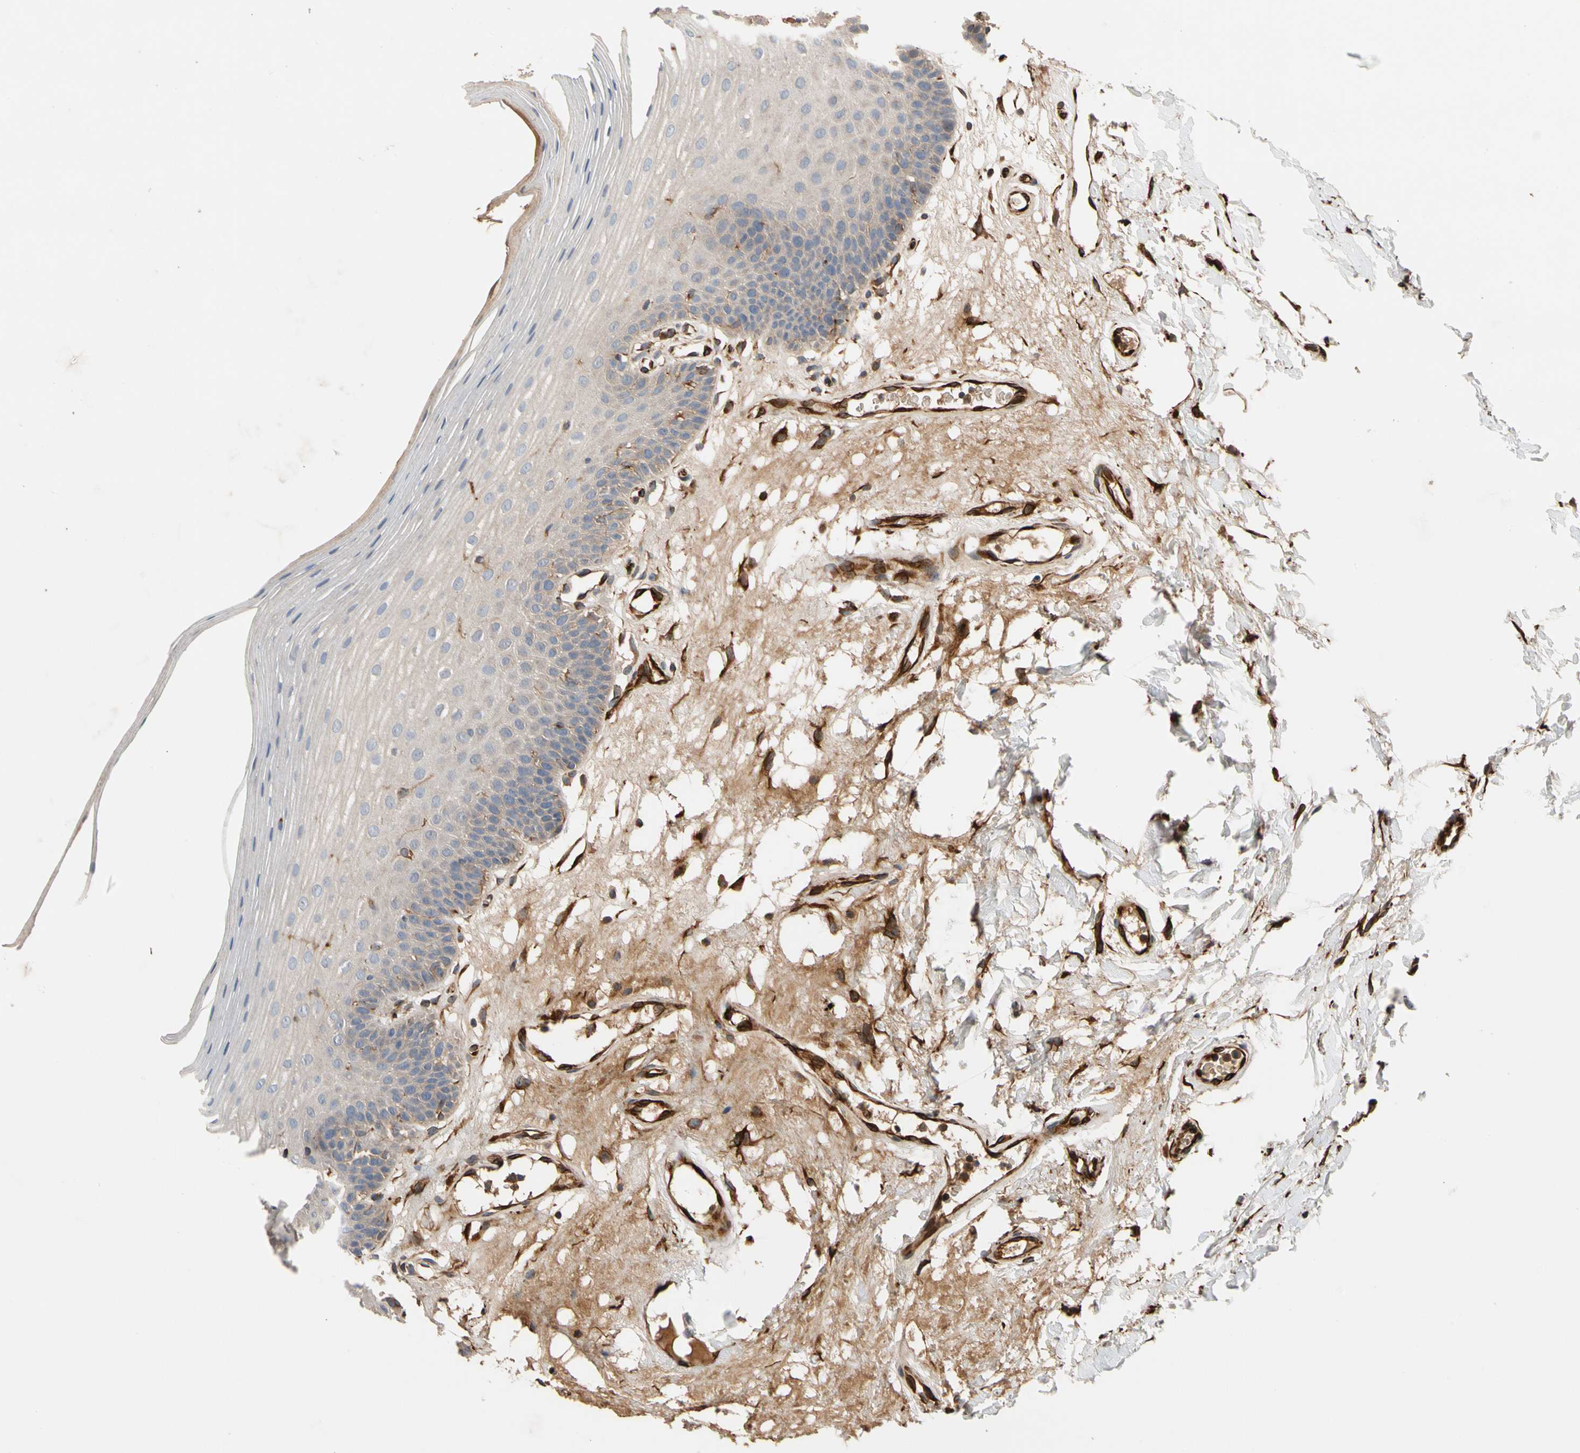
{"staining": {"intensity": "weak", "quantity": "<25%", "location": "cytoplasmic/membranous"}, "tissue": "oral mucosa", "cell_type": "Squamous epithelial cells", "image_type": "normal", "snomed": [{"axis": "morphology", "description": "Normal tissue, NOS"}, {"axis": "morphology", "description": "Squamous cell carcinoma, NOS"}, {"axis": "topography", "description": "Skeletal muscle"}, {"axis": "topography", "description": "Oral tissue"}], "caption": "A photomicrograph of human oral mucosa is negative for staining in squamous epithelial cells. The staining is performed using DAB brown chromogen with nuclei counter-stained in using hematoxylin.", "gene": "FGD6", "patient": {"sex": "male", "age": 71}}